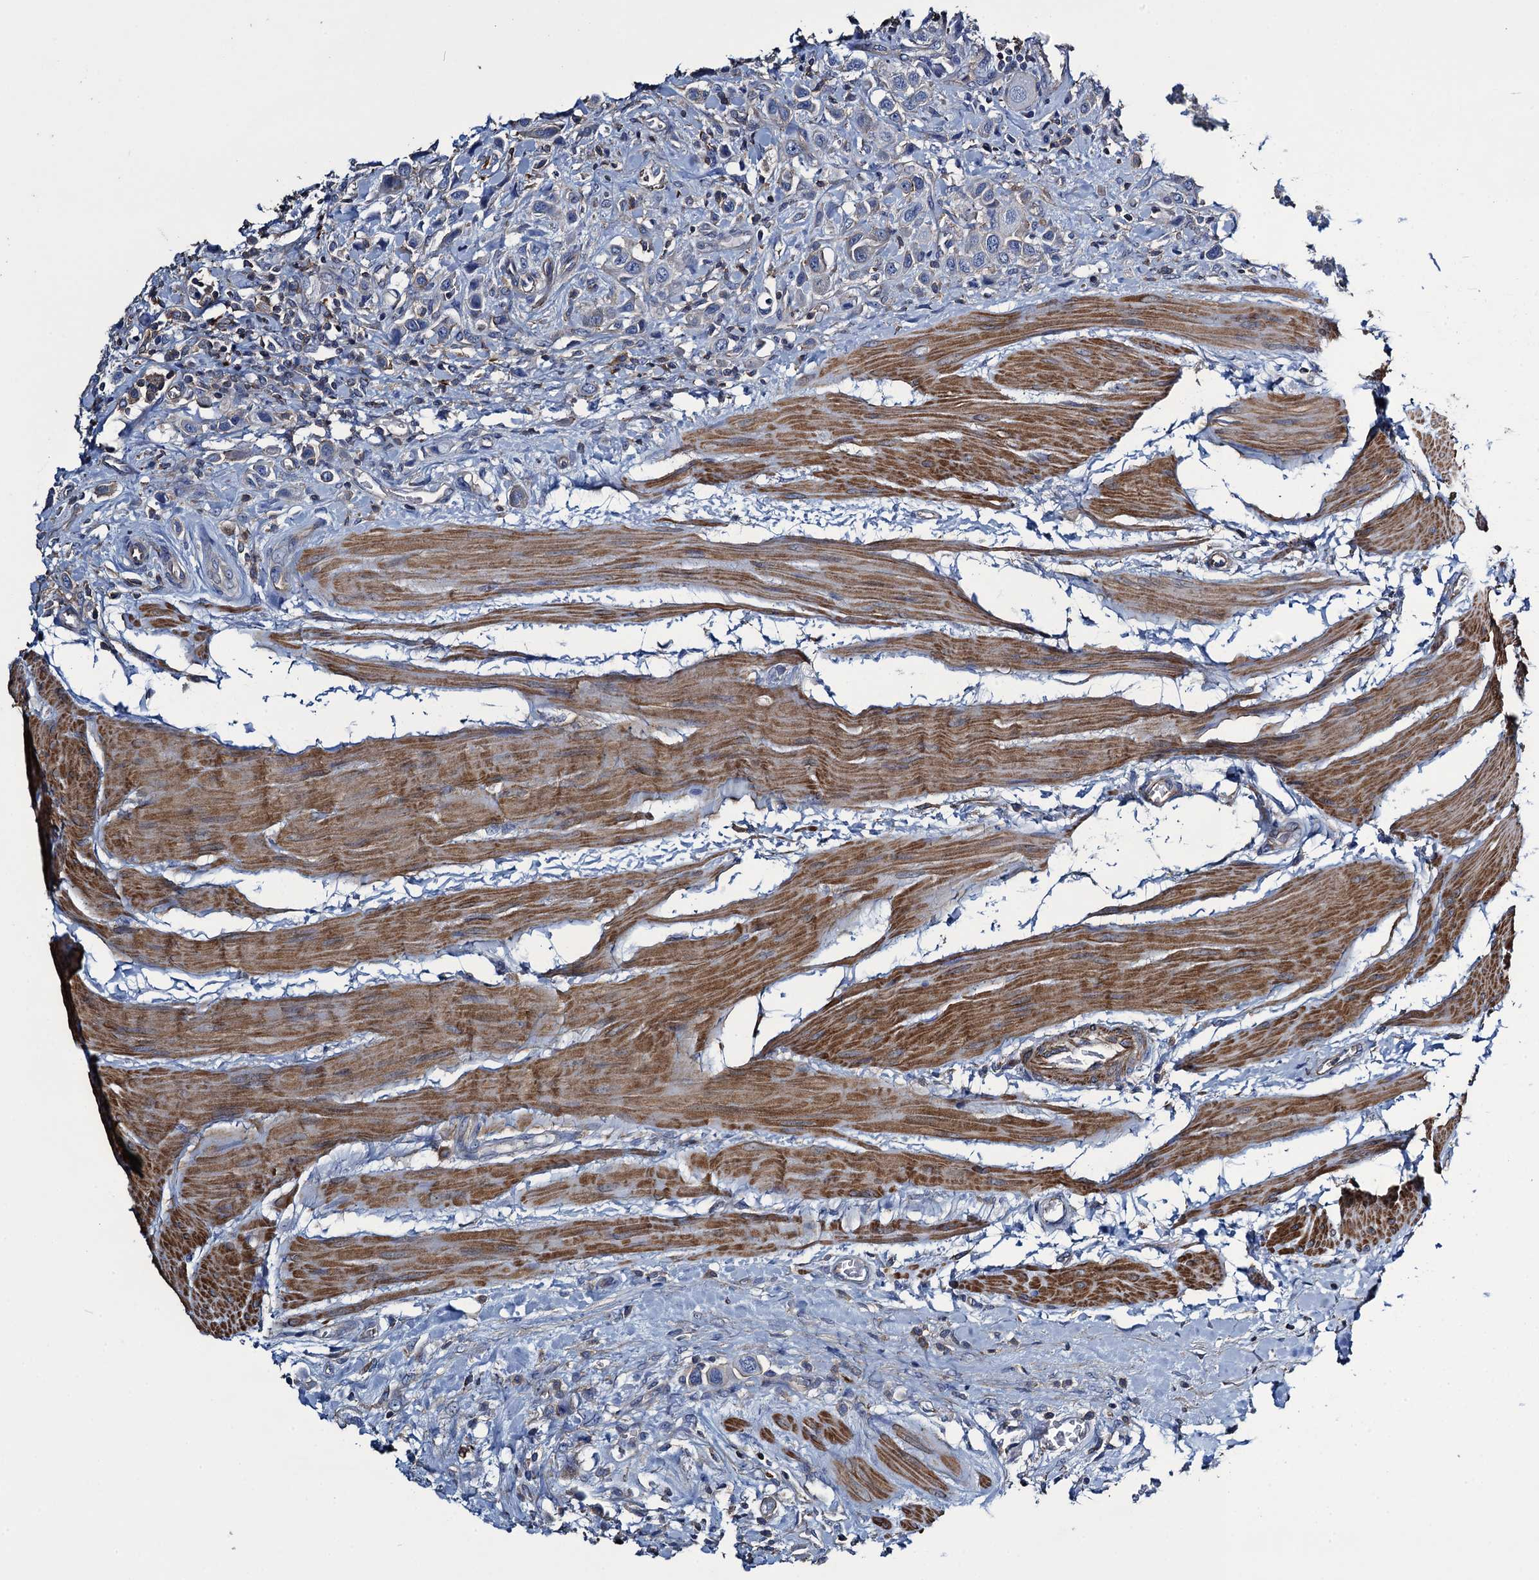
{"staining": {"intensity": "negative", "quantity": "none", "location": "none"}, "tissue": "urothelial cancer", "cell_type": "Tumor cells", "image_type": "cancer", "snomed": [{"axis": "morphology", "description": "Urothelial carcinoma, High grade"}, {"axis": "topography", "description": "Urinary bladder"}], "caption": "Tumor cells are negative for protein expression in human urothelial carcinoma (high-grade).", "gene": "PROSER2", "patient": {"sex": "male", "age": 50}}